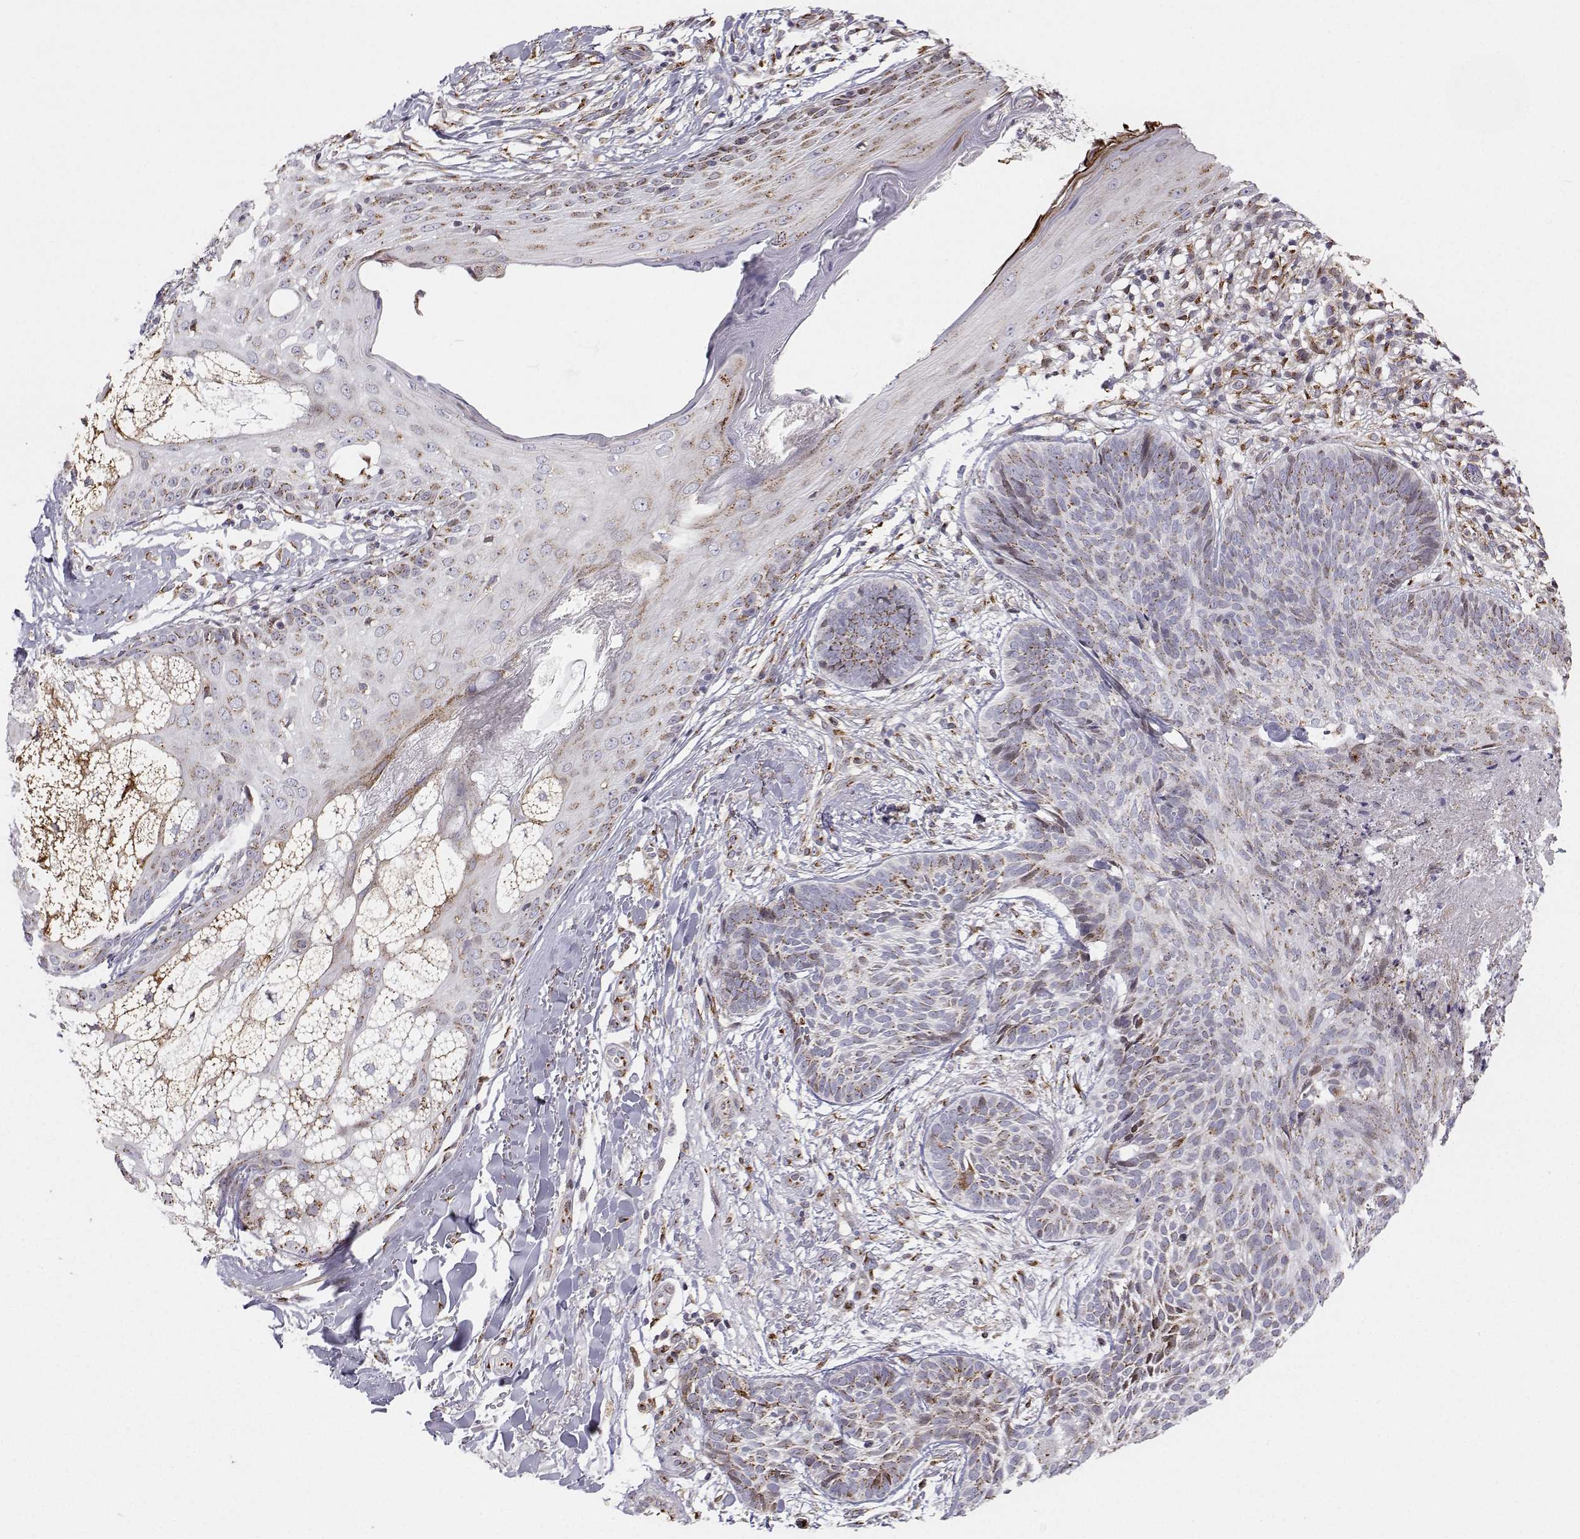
{"staining": {"intensity": "moderate", "quantity": "<25%", "location": "cytoplasmic/membranous"}, "tissue": "skin cancer", "cell_type": "Tumor cells", "image_type": "cancer", "snomed": [{"axis": "morphology", "description": "Basal cell carcinoma"}, {"axis": "topography", "description": "Skin"}, {"axis": "topography", "description": "Skin of trunk"}], "caption": "IHC (DAB) staining of human basal cell carcinoma (skin) exhibits moderate cytoplasmic/membranous protein expression in approximately <25% of tumor cells.", "gene": "STARD13", "patient": {"sex": "male", "age": 74}}